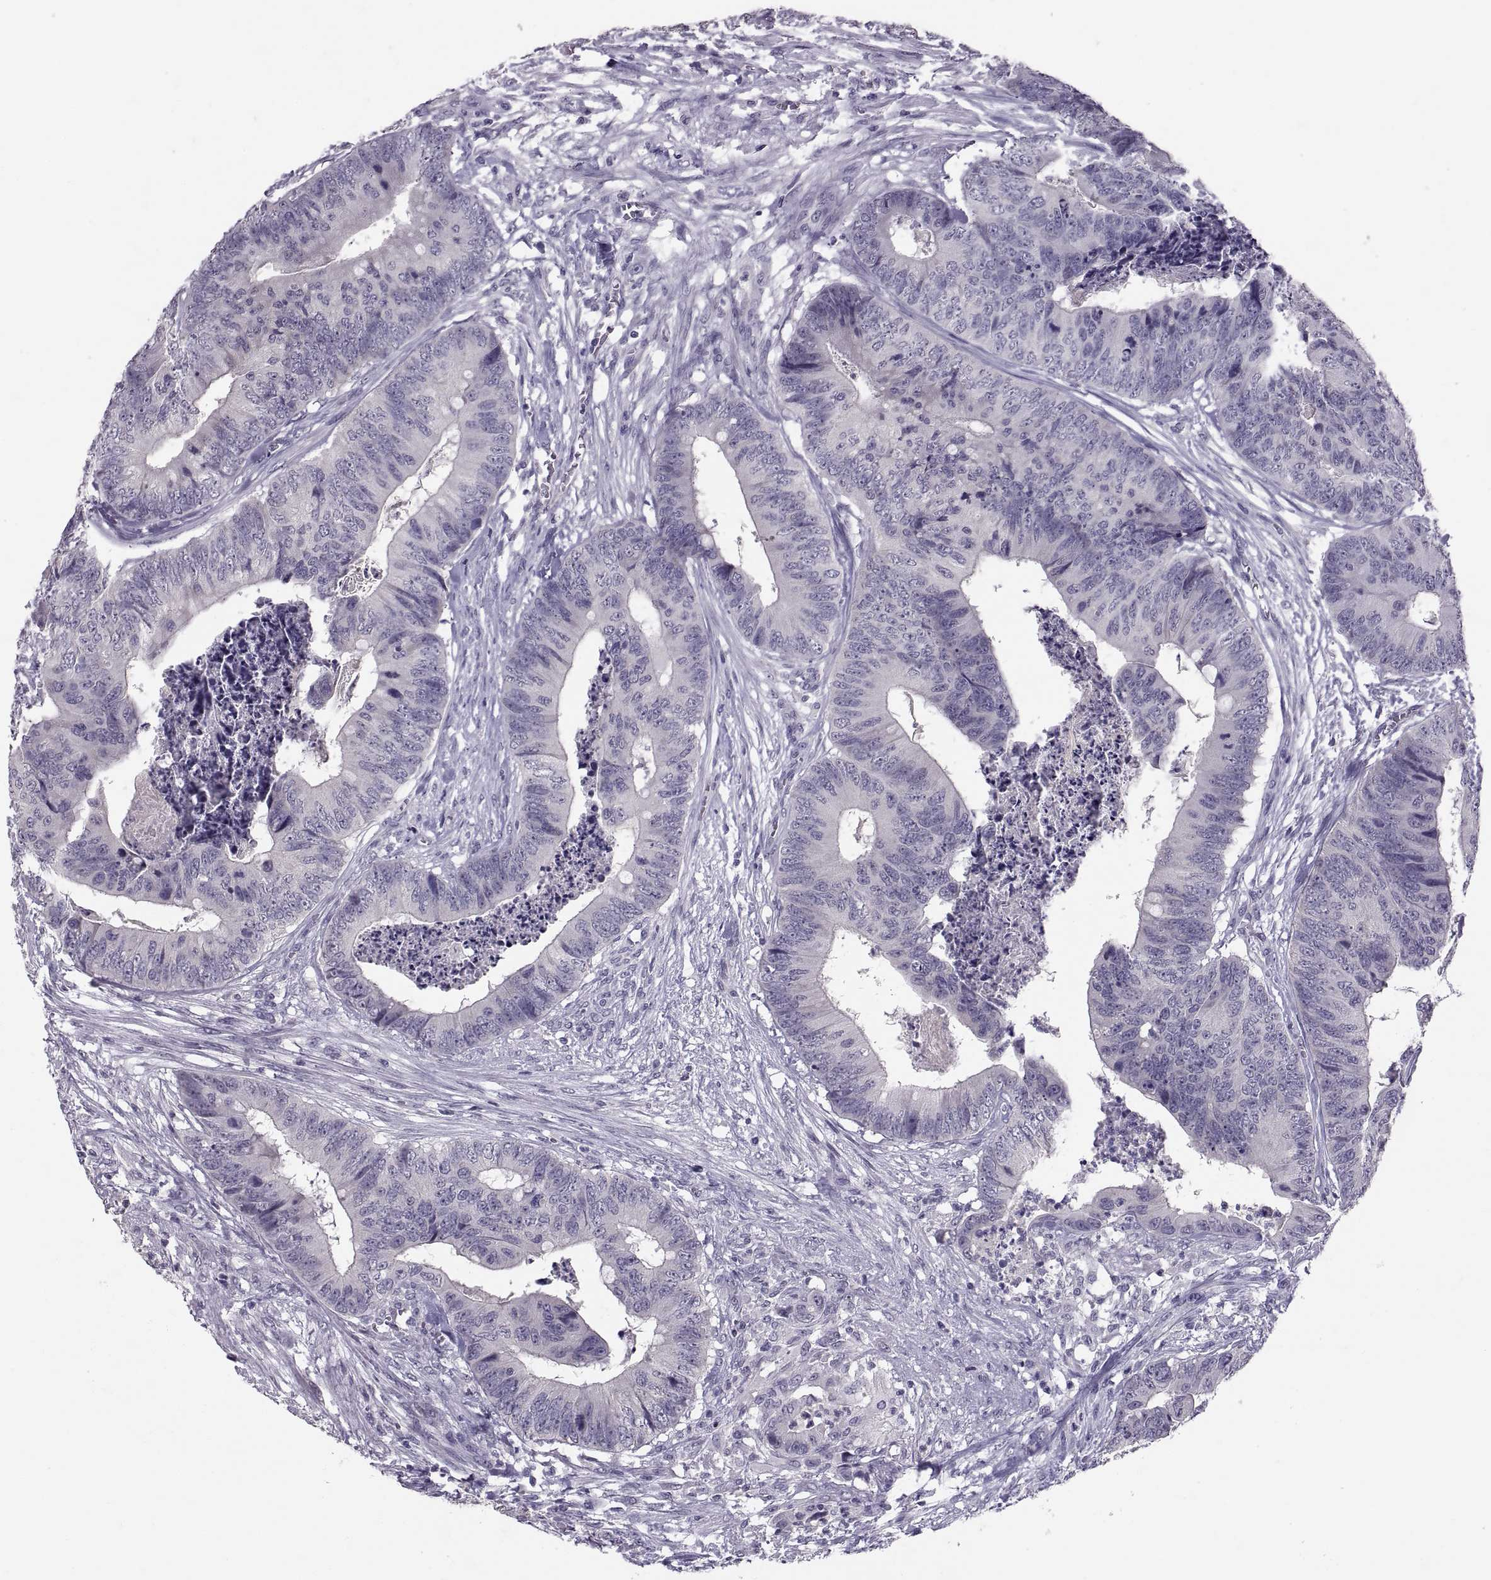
{"staining": {"intensity": "negative", "quantity": "none", "location": "none"}, "tissue": "colorectal cancer", "cell_type": "Tumor cells", "image_type": "cancer", "snomed": [{"axis": "morphology", "description": "Adenocarcinoma, NOS"}, {"axis": "topography", "description": "Colon"}], "caption": "Human colorectal cancer (adenocarcinoma) stained for a protein using immunohistochemistry (IHC) exhibits no expression in tumor cells.", "gene": "PTN", "patient": {"sex": "male", "age": 84}}